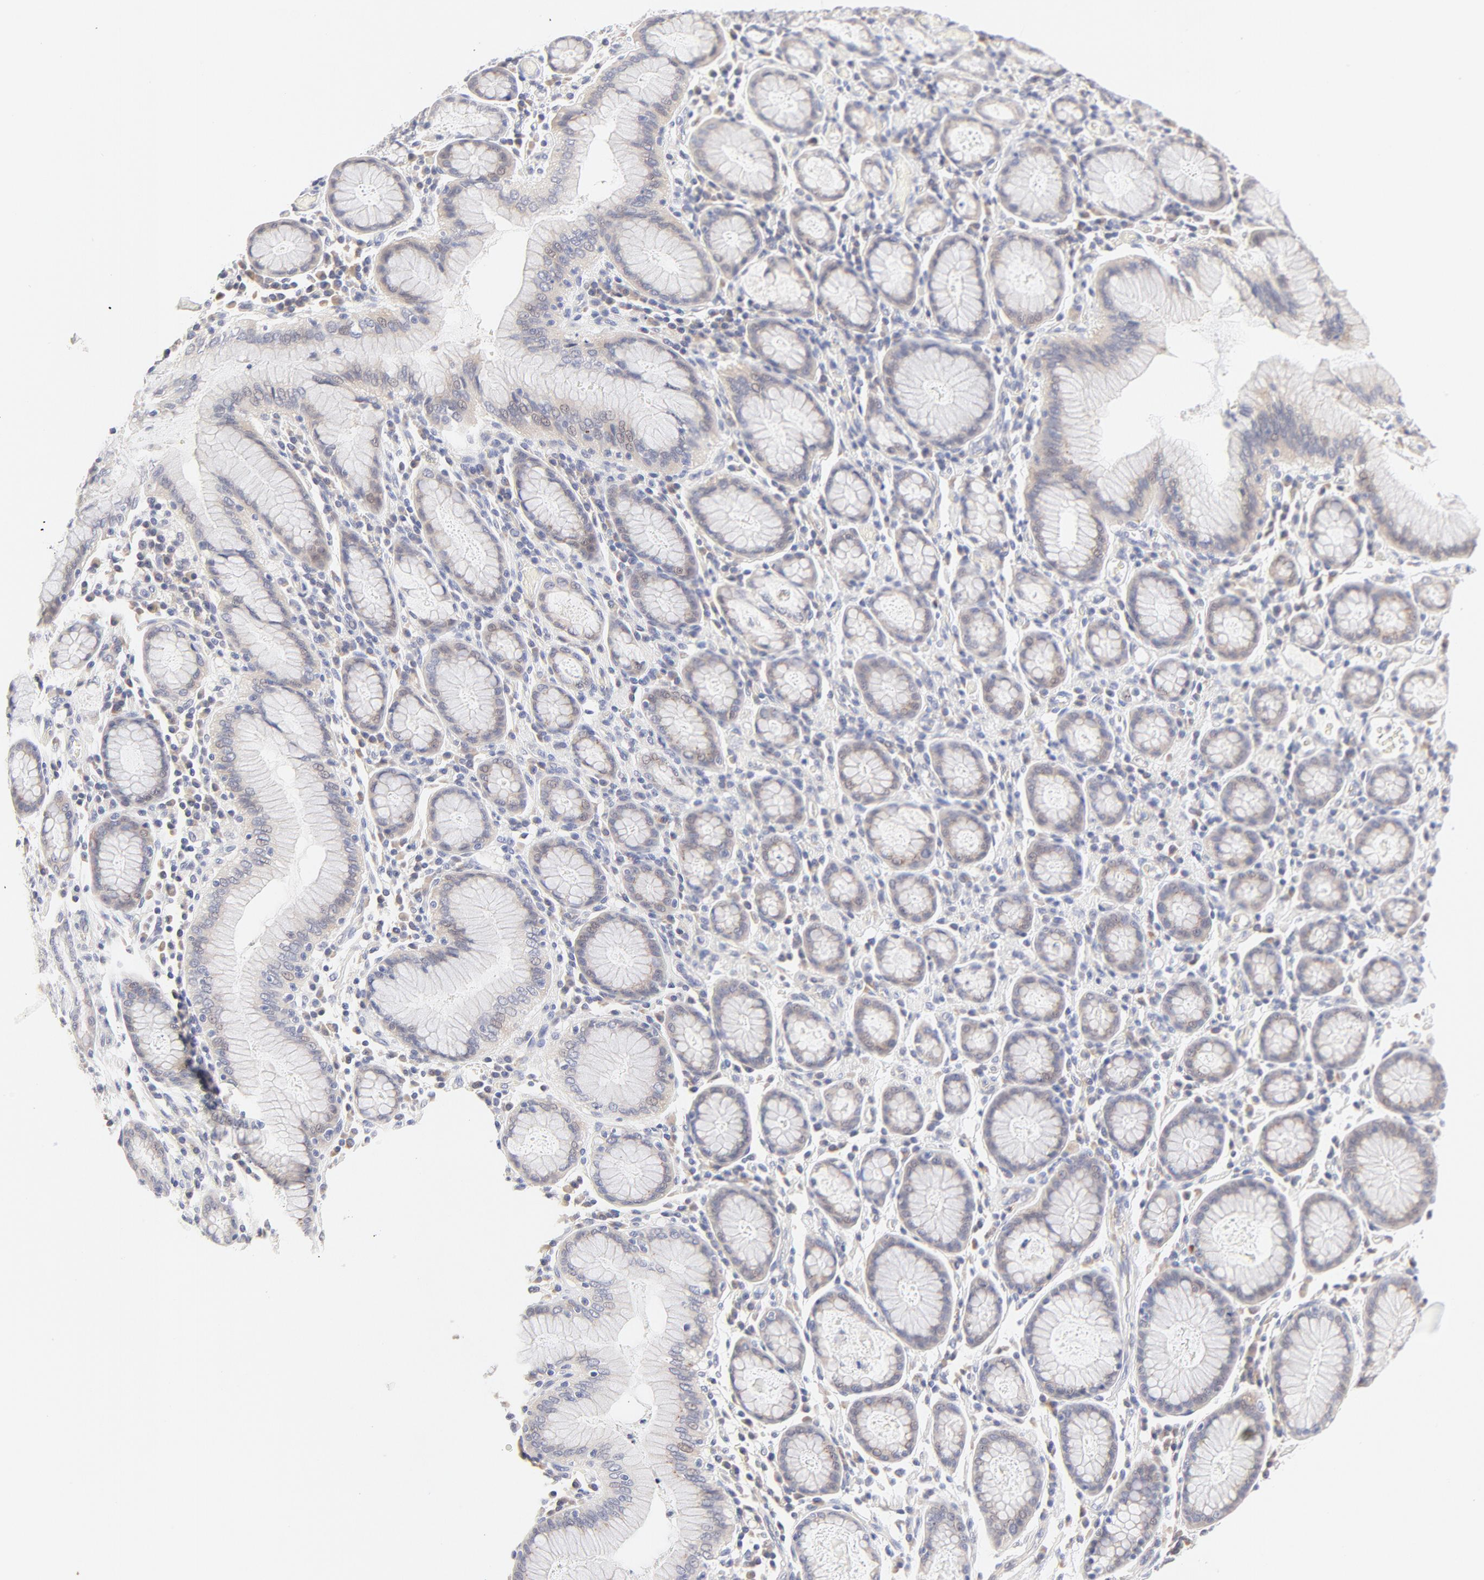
{"staining": {"intensity": "negative", "quantity": "none", "location": "none"}, "tissue": "stomach cancer", "cell_type": "Tumor cells", "image_type": "cancer", "snomed": [{"axis": "morphology", "description": "Adenocarcinoma, NOS"}, {"axis": "topography", "description": "Stomach, lower"}], "caption": "Protein analysis of stomach adenocarcinoma demonstrates no significant positivity in tumor cells. (DAB IHC with hematoxylin counter stain).", "gene": "NKX2-2", "patient": {"sex": "male", "age": 88}}